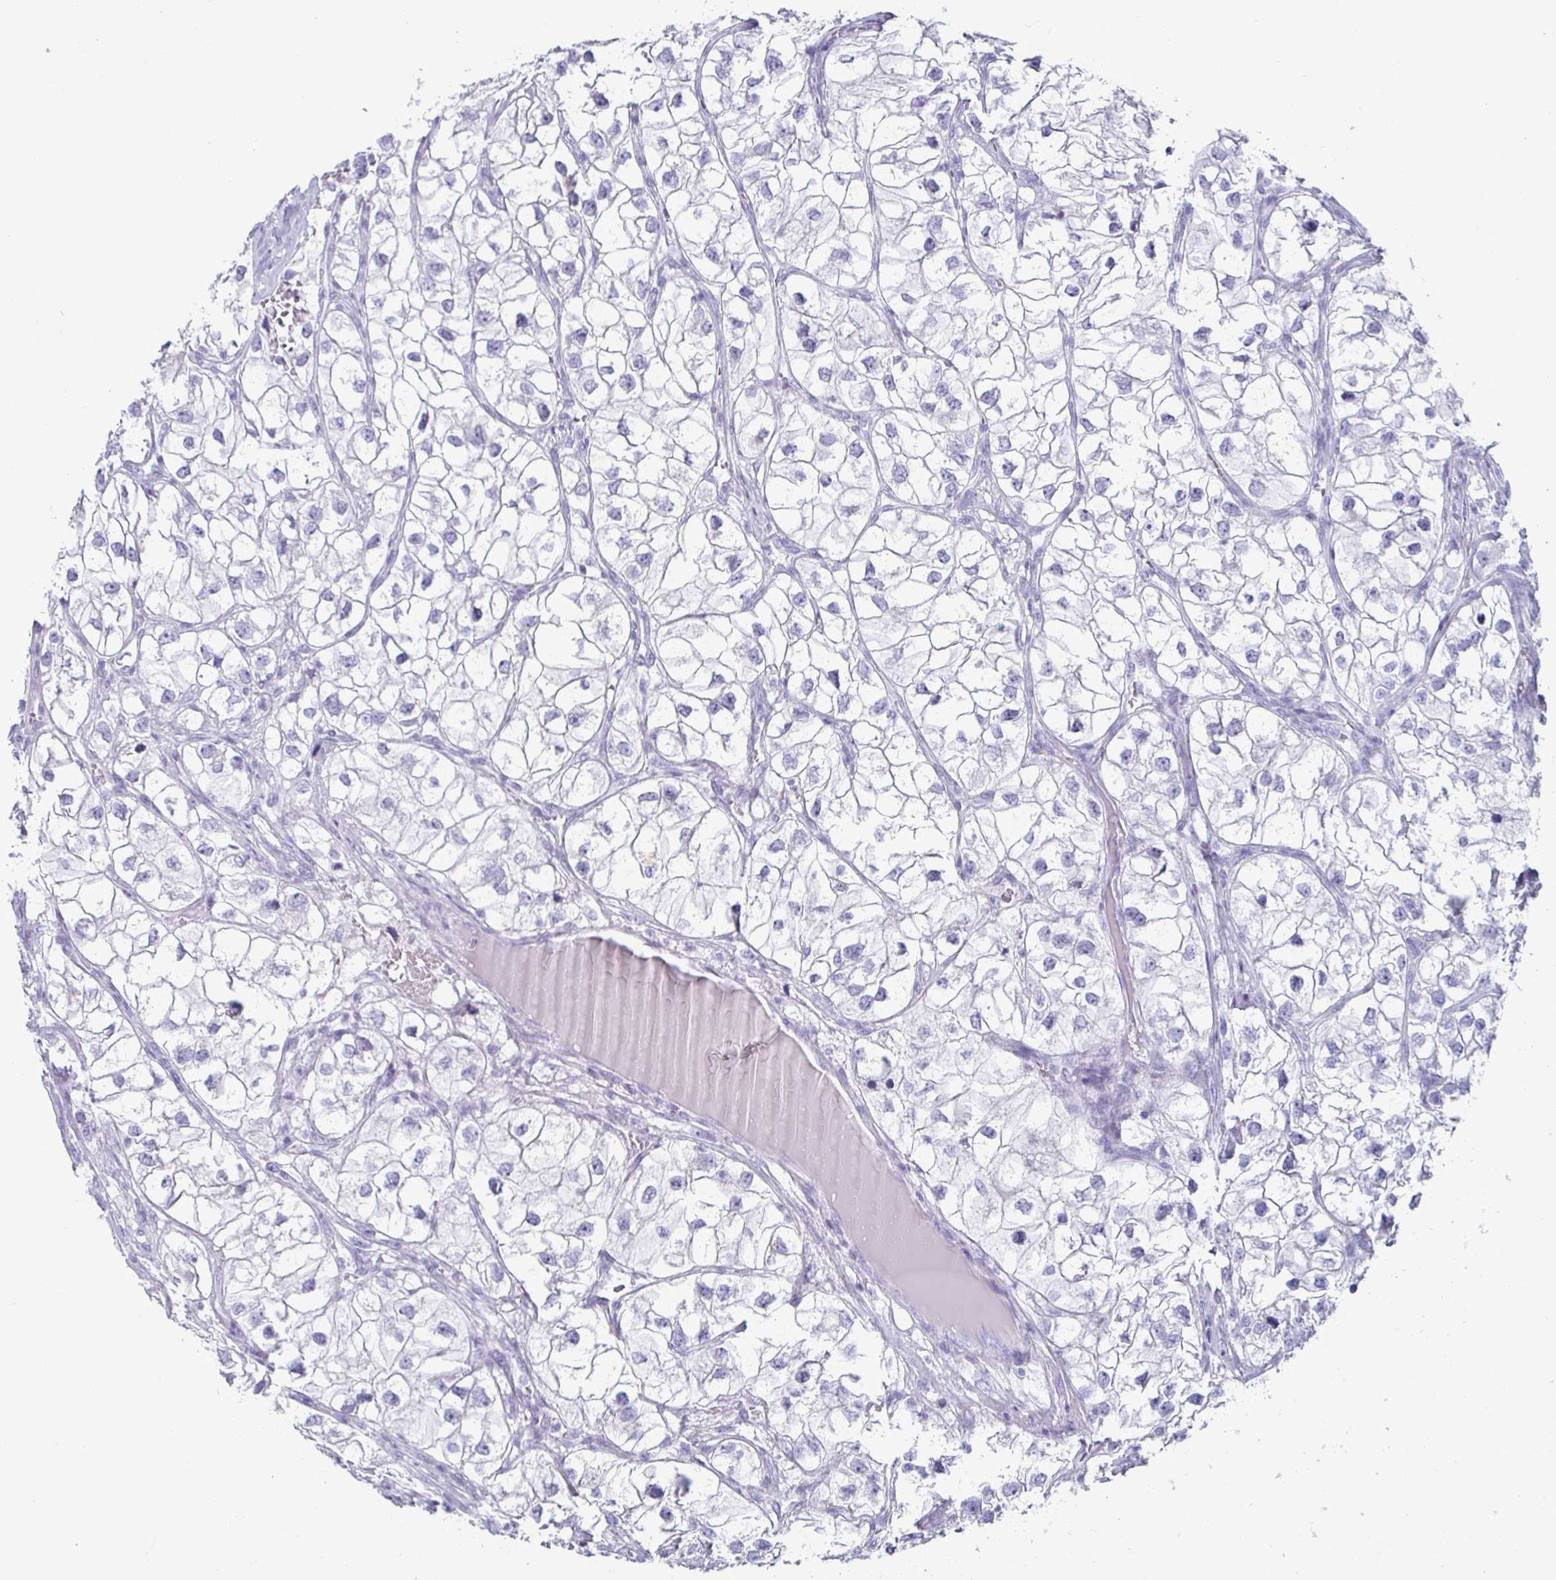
{"staining": {"intensity": "negative", "quantity": "none", "location": "none"}, "tissue": "renal cancer", "cell_type": "Tumor cells", "image_type": "cancer", "snomed": [{"axis": "morphology", "description": "Adenocarcinoma, NOS"}, {"axis": "topography", "description": "Kidney"}], "caption": "The image shows no staining of tumor cells in renal adenocarcinoma. (DAB (3,3'-diaminobenzidine) immunohistochemistry with hematoxylin counter stain).", "gene": "CREG2", "patient": {"sex": "male", "age": 59}}